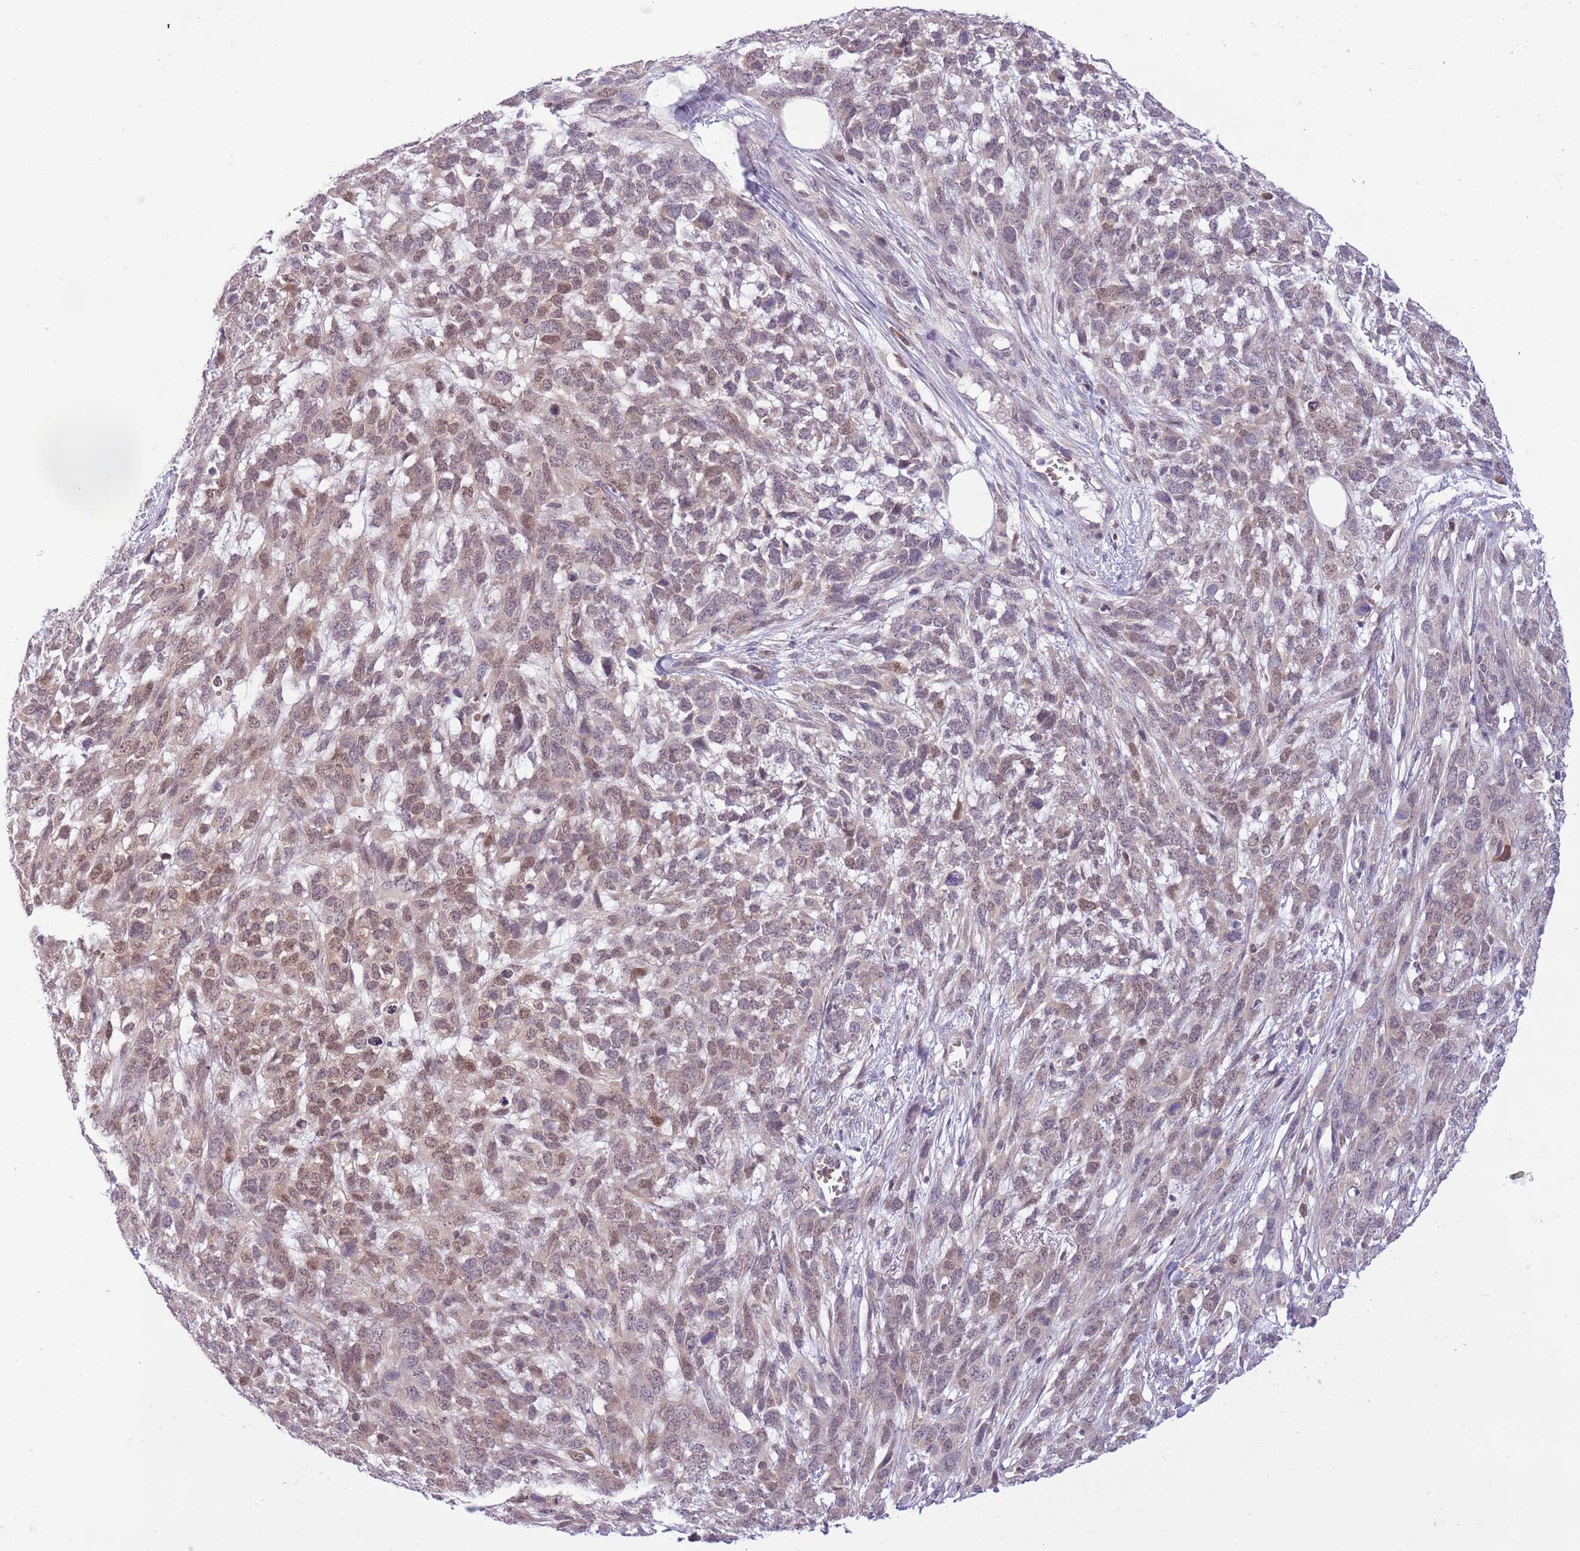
{"staining": {"intensity": "moderate", "quantity": "25%-75%", "location": "cytoplasmic/membranous"}, "tissue": "melanoma", "cell_type": "Tumor cells", "image_type": "cancer", "snomed": [{"axis": "morphology", "description": "Normal morphology"}, {"axis": "morphology", "description": "Malignant melanoma, NOS"}, {"axis": "topography", "description": "Skin"}], "caption": "Malignant melanoma was stained to show a protein in brown. There is medium levels of moderate cytoplasmic/membranous positivity in about 25%-75% of tumor cells.", "gene": "GALK2", "patient": {"sex": "female", "age": 72}}